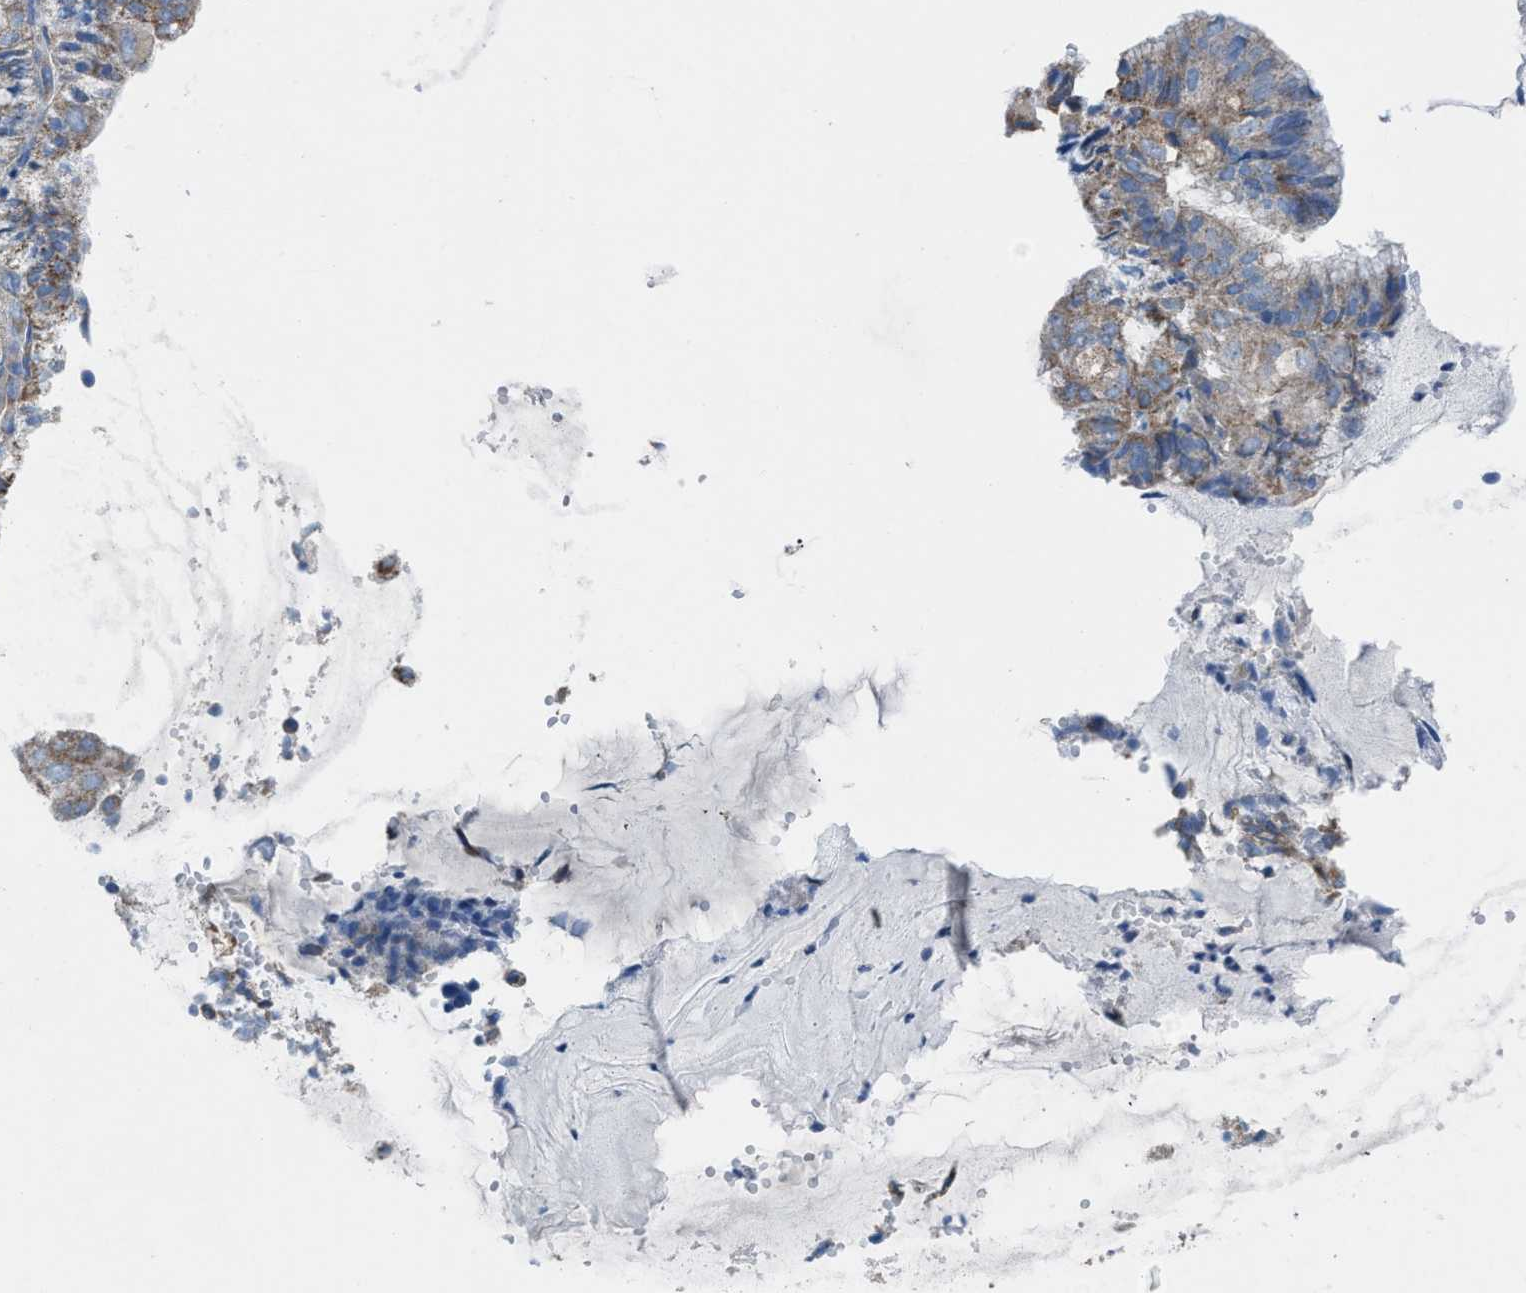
{"staining": {"intensity": "weak", "quantity": ">75%", "location": "cytoplasmic/membranous"}, "tissue": "endometrial cancer", "cell_type": "Tumor cells", "image_type": "cancer", "snomed": [{"axis": "morphology", "description": "Adenocarcinoma, NOS"}, {"axis": "topography", "description": "Endometrium"}], "caption": "DAB immunohistochemical staining of human endometrial cancer (adenocarcinoma) demonstrates weak cytoplasmic/membranous protein staining in approximately >75% of tumor cells.", "gene": "DOLPP1", "patient": {"sex": "female", "age": 81}}